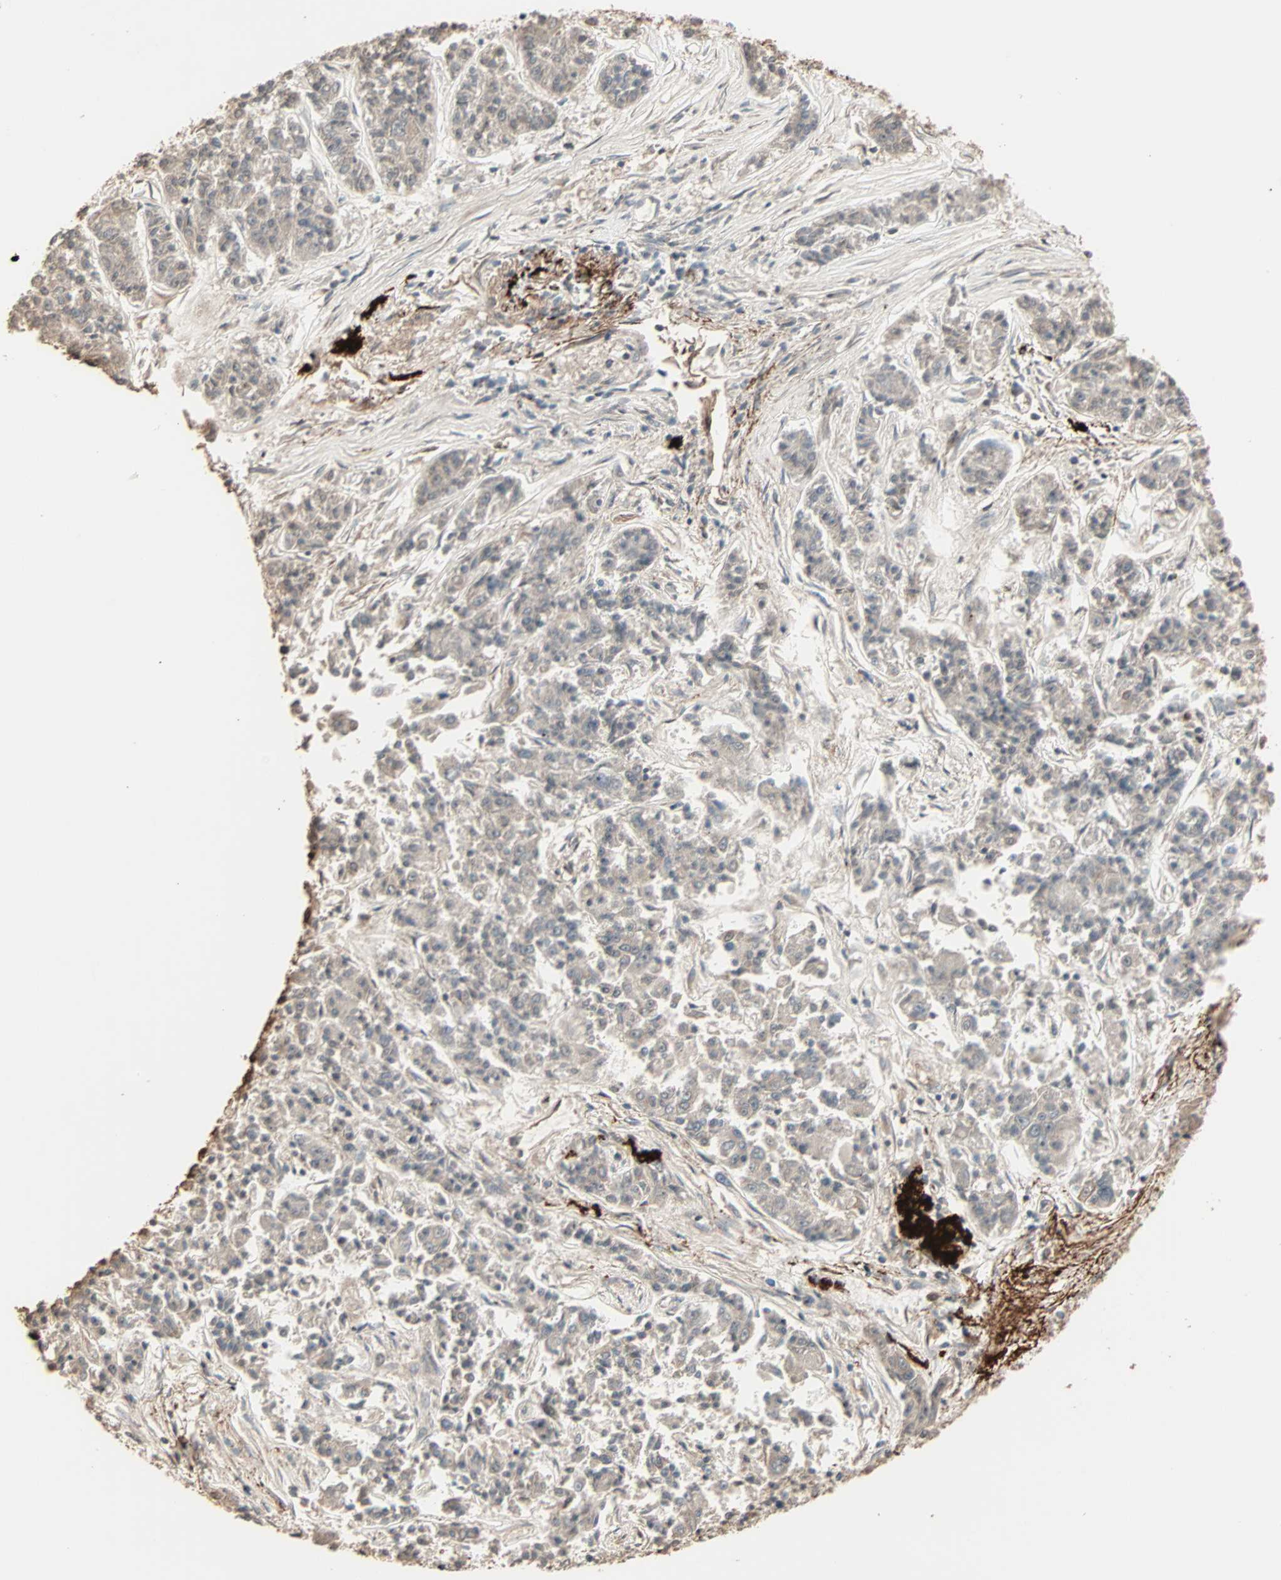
{"staining": {"intensity": "weak", "quantity": "25%-75%", "location": "cytoplasmic/membranous"}, "tissue": "lung cancer", "cell_type": "Tumor cells", "image_type": "cancer", "snomed": [{"axis": "morphology", "description": "Adenocarcinoma, NOS"}, {"axis": "topography", "description": "Lung"}], "caption": "Immunohistochemical staining of human lung cancer (adenocarcinoma) demonstrates low levels of weak cytoplasmic/membranous protein positivity in about 25%-75% of tumor cells.", "gene": "CALCRL", "patient": {"sex": "male", "age": 84}}